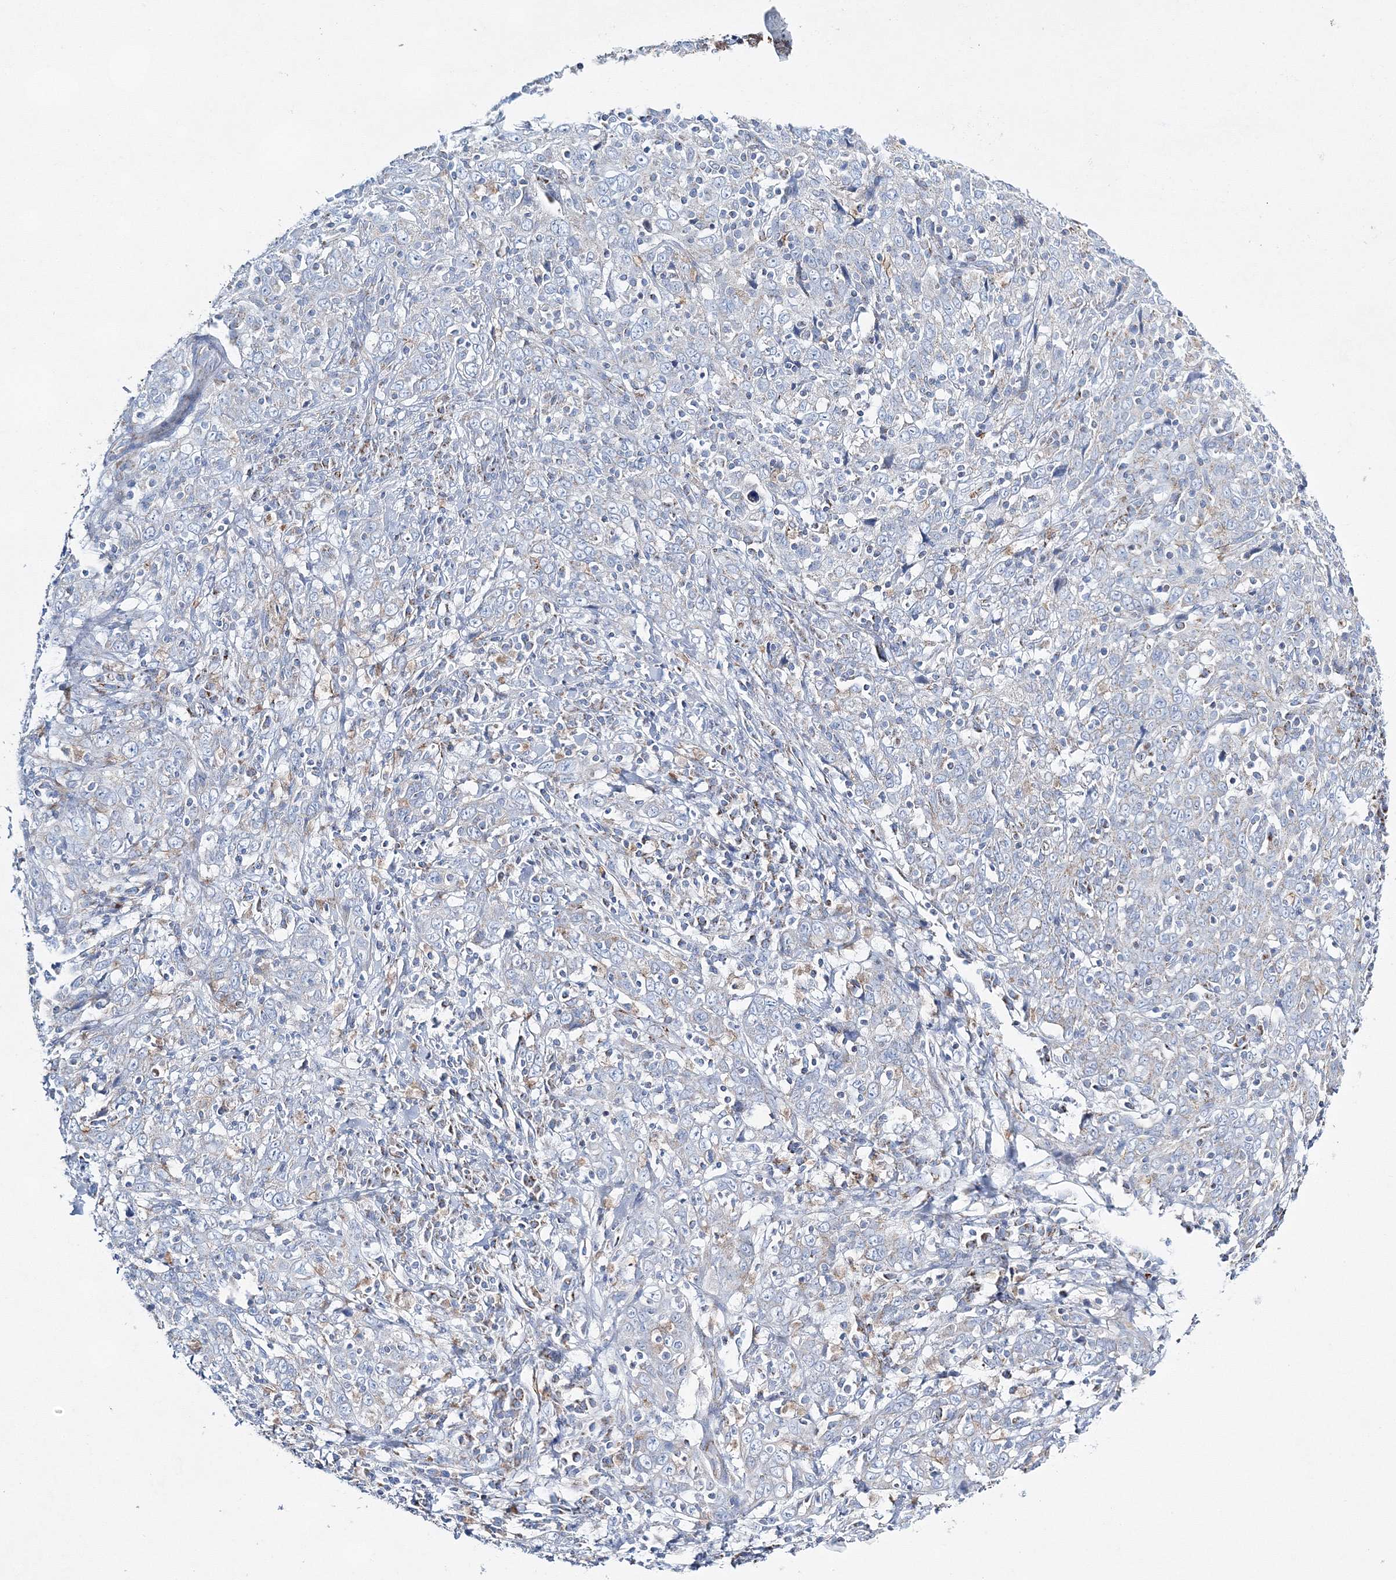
{"staining": {"intensity": "negative", "quantity": "none", "location": "none"}, "tissue": "cervical cancer", "cell_type": "Tumor cells", "image_type": "cancer", "snomed": [{"axis": "morphology", "description": "Squamous cell carcinoma, NOS"}, {"axis": "topography", "description": "Cervix"}], "caption": "IHC micrograph of human cervical squamous cell carcinoma stained for a protein (brown), which exhibits no positivity in tumor cells. (DAB (3,3'-diaminobenzidine) IHC visualized using brightfield microscopy, high magnification).", "gene": "HIBCH", "patient": {"sex": "female", "age": 46}}